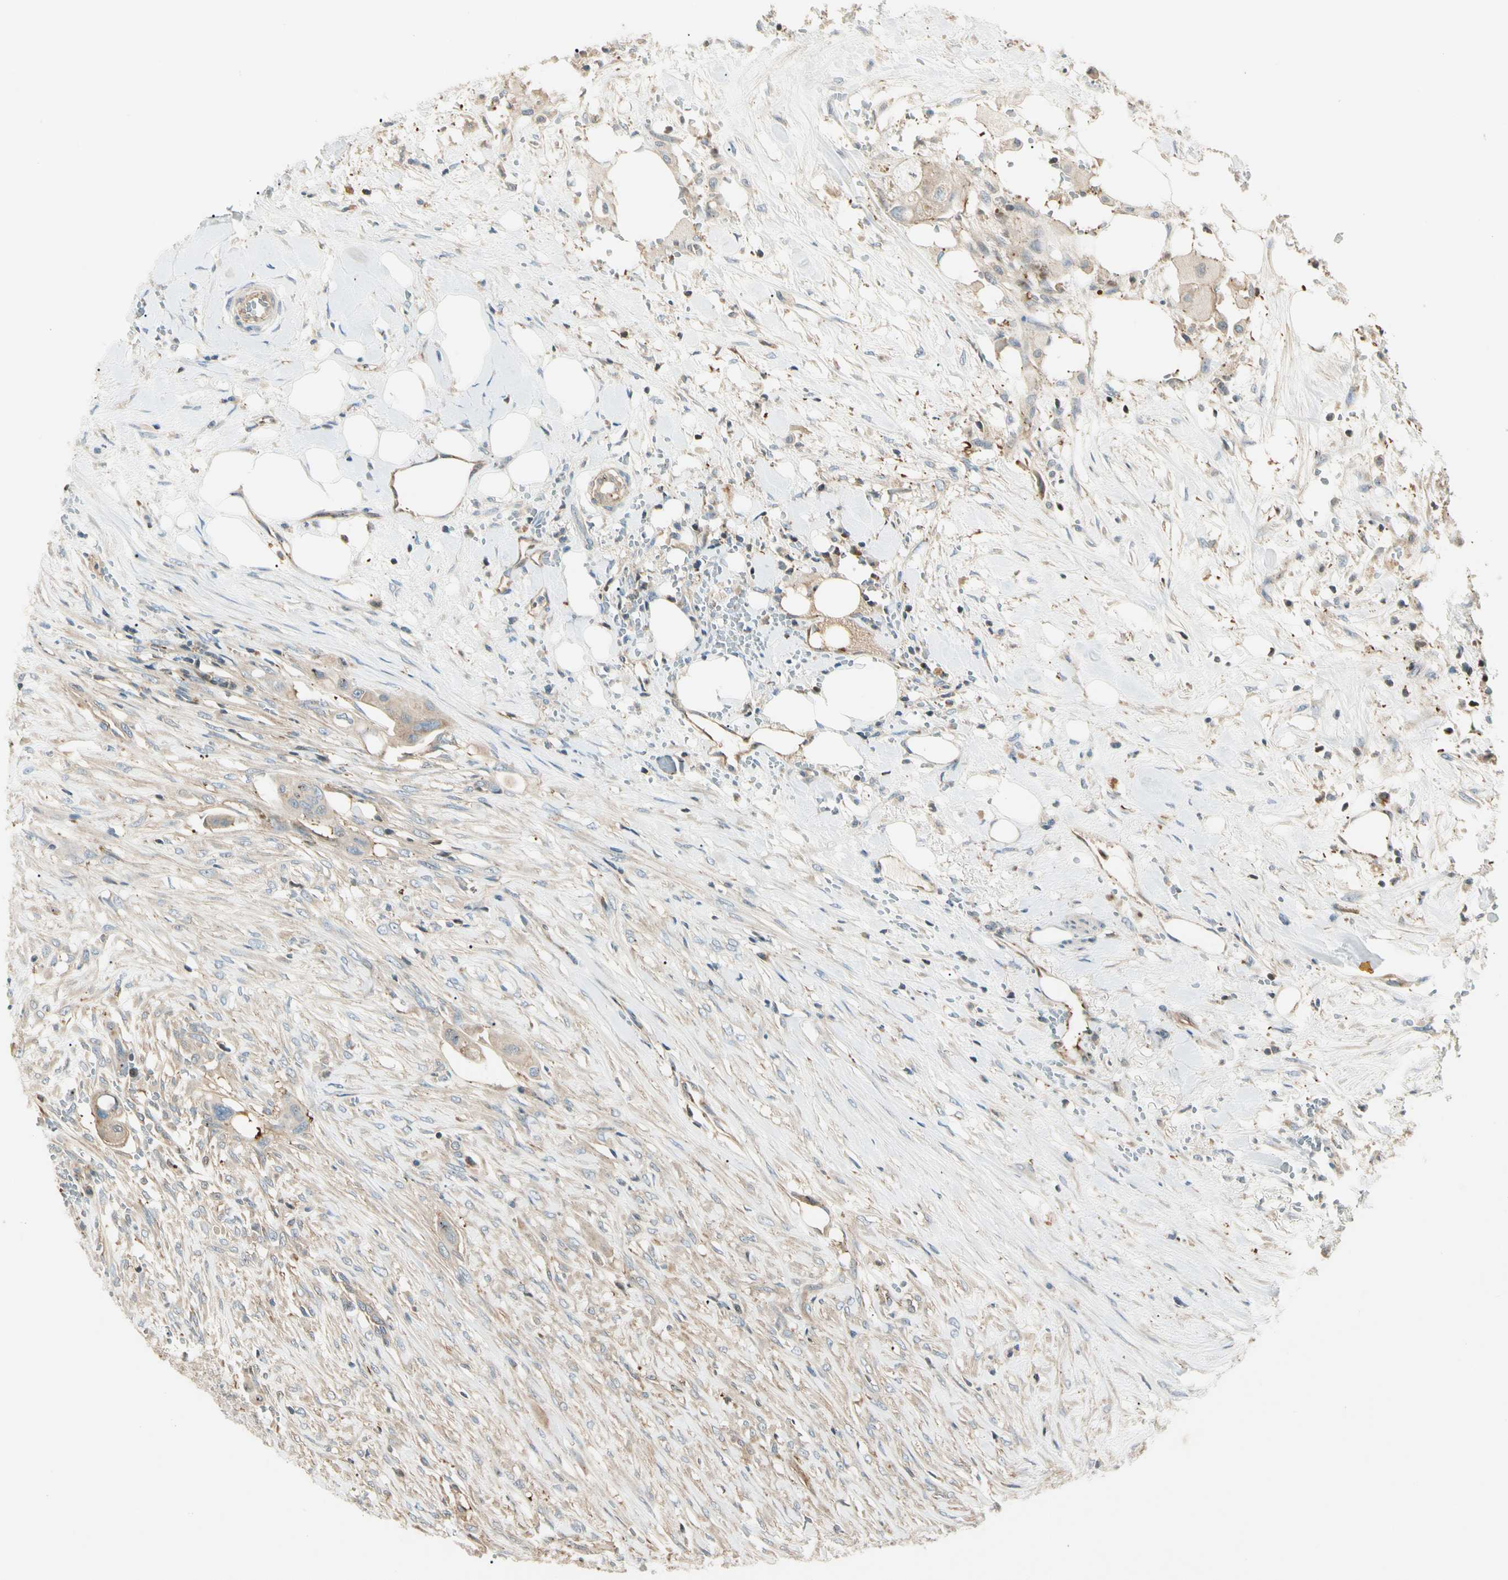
{"staining": {"intensity": "weak", "quantity": ">75%", "location": "cytoplasmic/membranous"}, "tissue": "colorectal cancer", "cell_type": "Tumor cells", "image_type": "cancer", "snomed": [{"axis": "morphology", "description": "Adenocarcinoma, NOS"}, {"axis": "topography", "description": "Colon"}], "caption": "Immunohistochemical staining of colorectal adenocarcinoma shows weak cytoplasmic/membranous protein expression in about >75% of tumor cells.", "gene": "CDH6", "patient": {"sex": "female", "age": 57}}